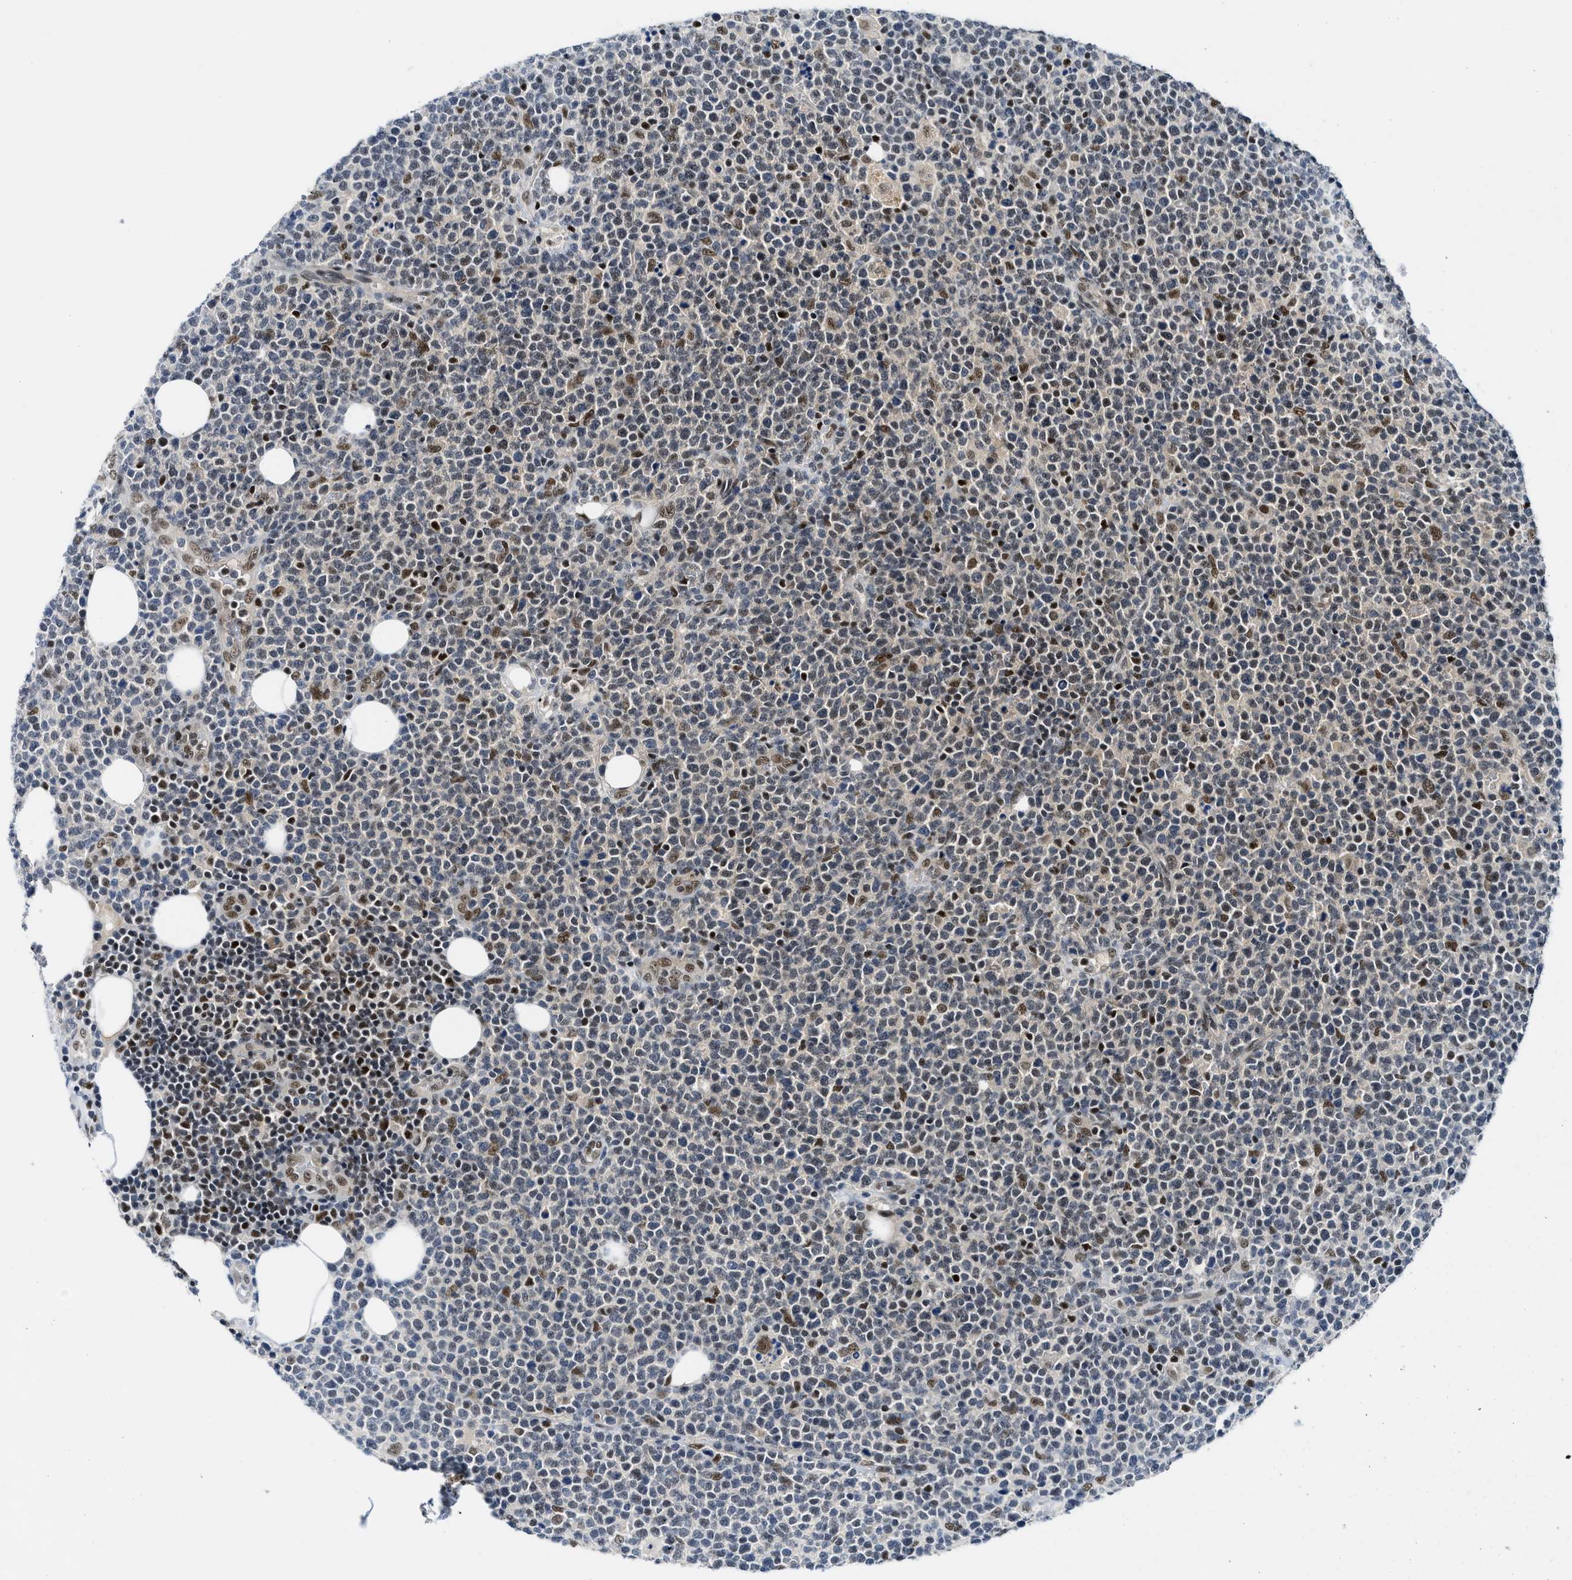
{"staining": {"intensity": "moderate", "quantity": "<25%", "location": "nuclear"}, "tissue": "lymphoma", "cell_type": "Tumor cells", "image_type": "cancer", "snomed": [{"axis": "morphology", "description": "Malignant lymphoma, non-Hodgkin's type, High grade"}, {"axis": "topography", "description": "Lymph node"}], "caption": "This is an image of immunohistochemistry staining of malignant lymphoma, non-Hodgkin's type (high-grade), which shows moderate positivity in the nuclear of tumor cells.", "gene": "NCOA1", "patient": {"sex": "male", "age": 61}}